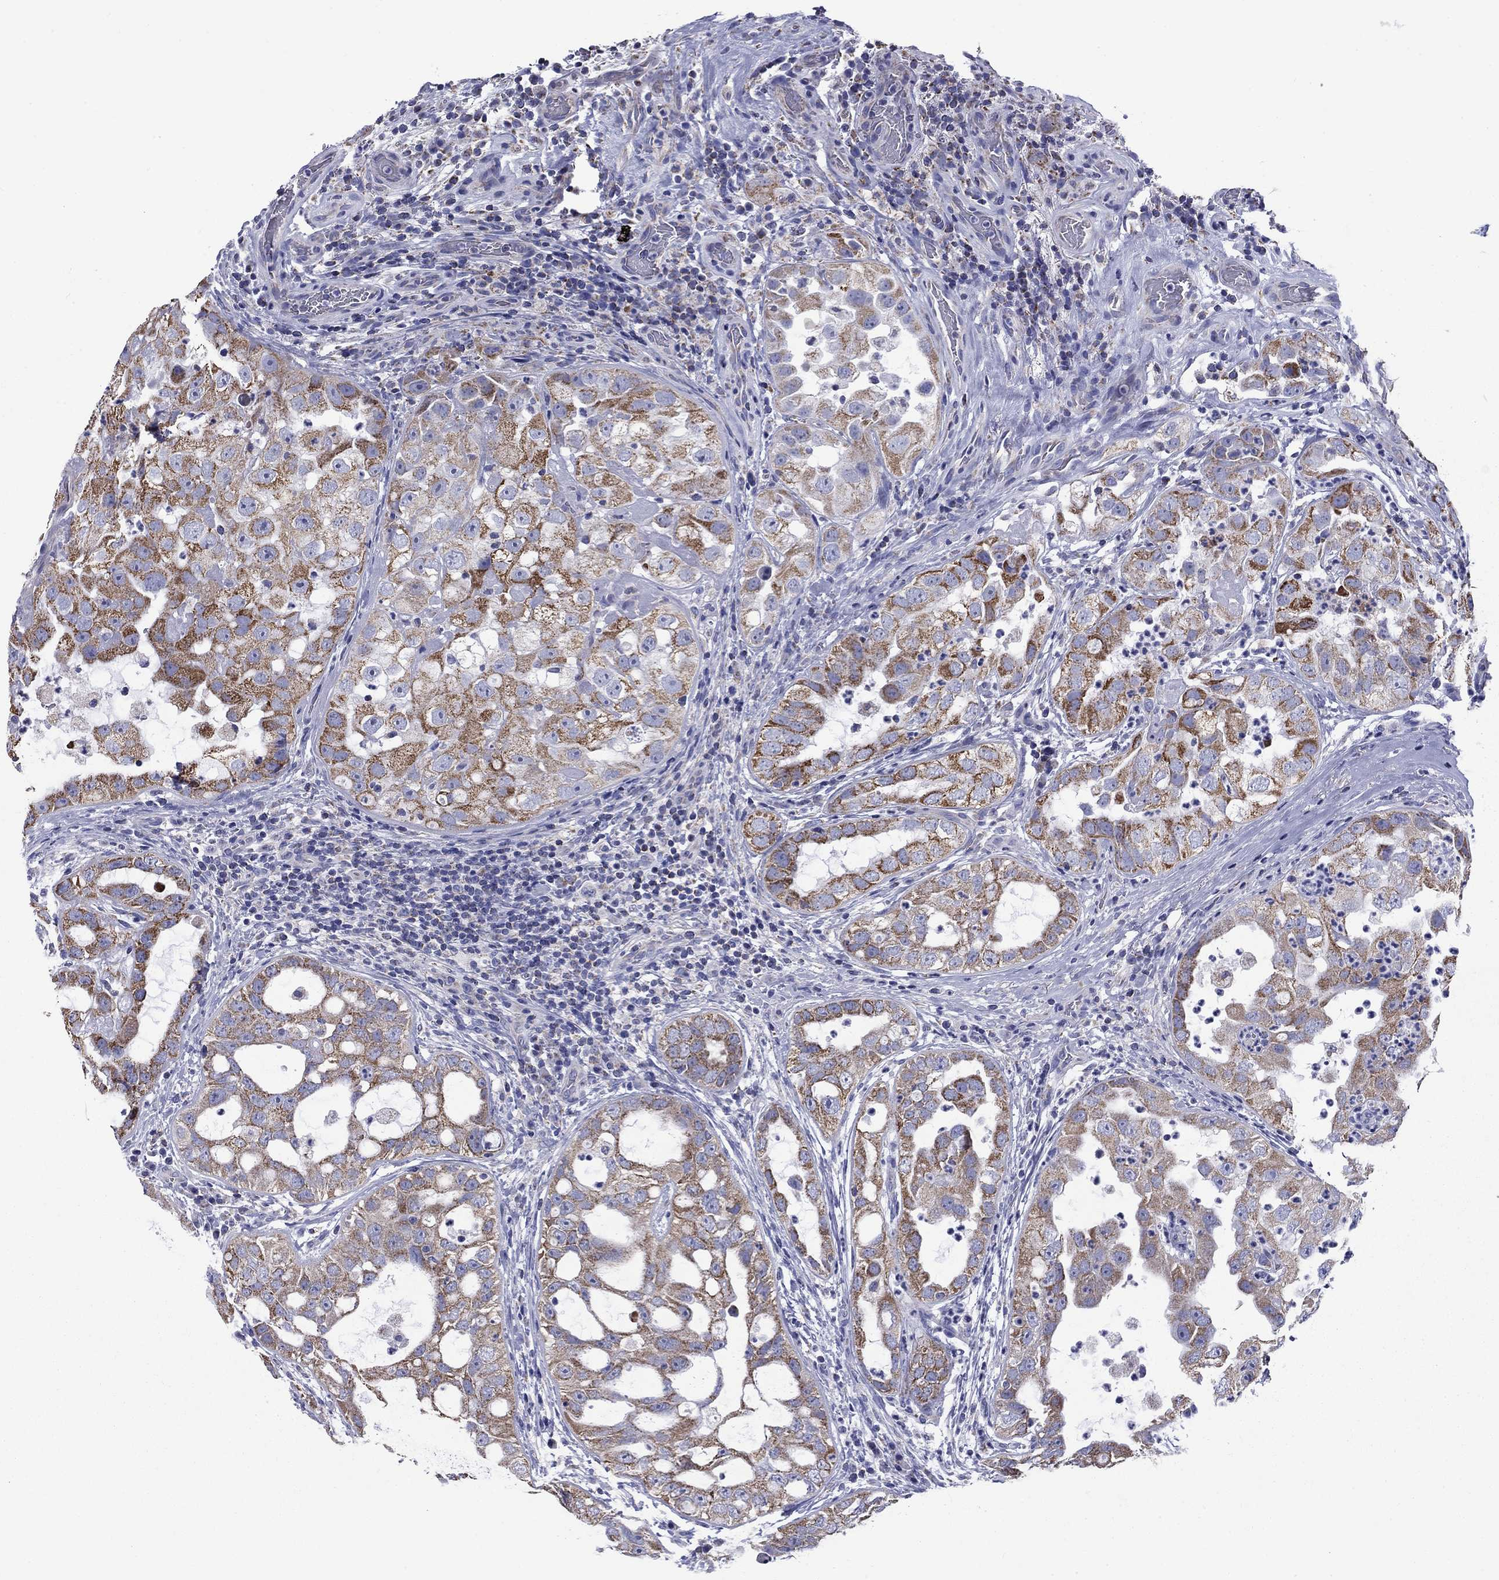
{"staining": {"intensity": "strong", "quantity": "25%-75%", "location": "cytoplasmic/membranous"}, "tissue": "urothelial cancer", "cell_type": "Tumor cells", "image_type": "cancer", "snomed": [{"axis": "morphology", "description": "Urothelial carcinoma, High grade"}, {"axis": "topography", "description": "Urinary bladder"}], "caption": "Immunohistochemical staining of urothelial cancer displays high levels of strong cytoplasmic/membranous expression in approximately 25%-75% of tumor cells. Using DAB (brown) and hematoxylin (blue) stains, captured at high magnification using brightfield microscopy.", "gene": "ACADSB", "patient": {"sex": "female", "age": 41}}